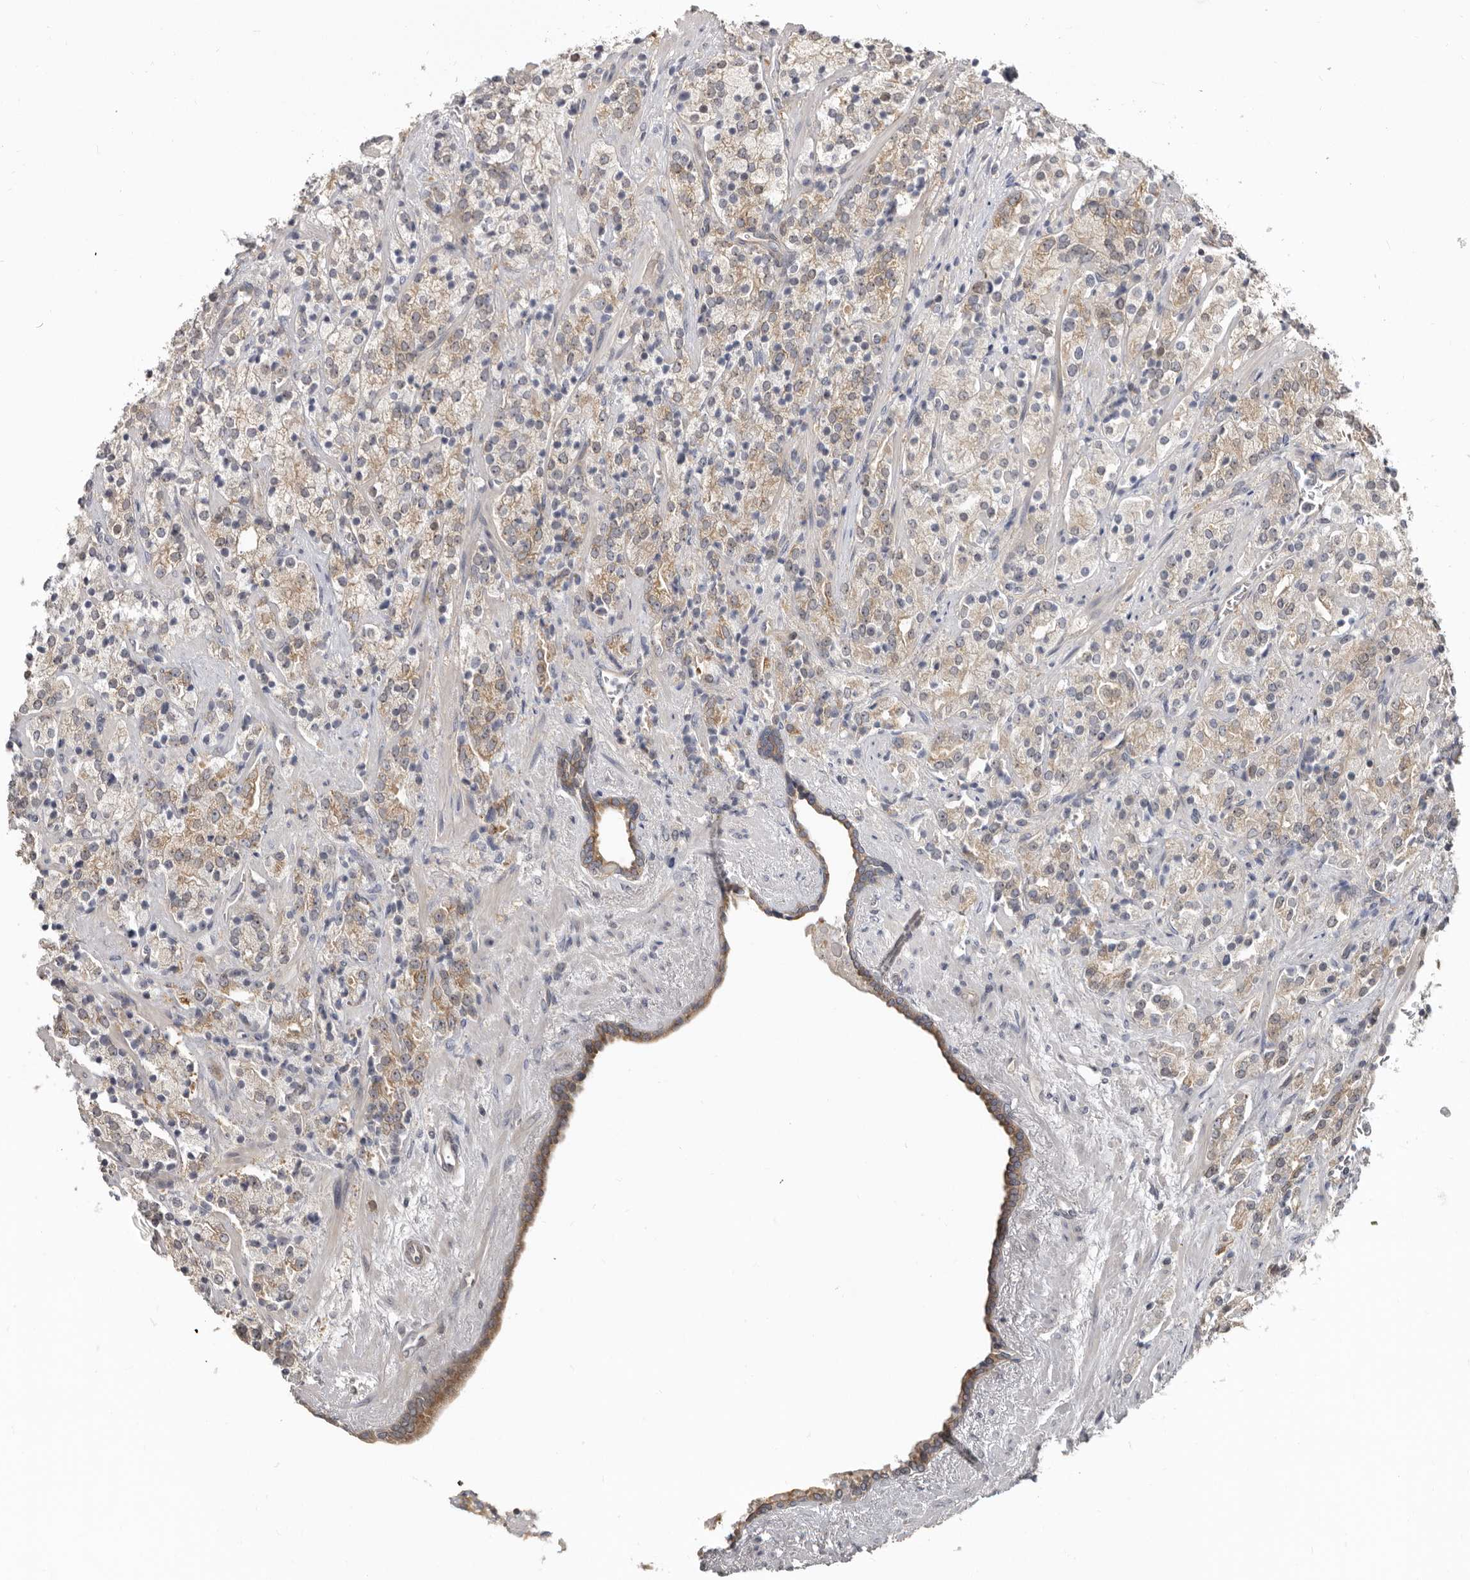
{"staining": {"intensity": "weak", "quantity": ">75%", "location": "cytoplasmic/membranous"}, "tissue": "prostate cancer", "cell_type": "Tumor cells", "image_type": "cancer", "snomed": [{"axis": "morphology", "description": "Adenocarcinoma, High grade"}, {"axis": "topography", "description": "Prostate"}], "caption": "Weak cytoplasmic/membranous expression is appreciated in about >75% of tumor cells in high-grade adenocarcinoma (prostate).", "gene": "BAD", "patient": {"sex": "male", "age": 71}}